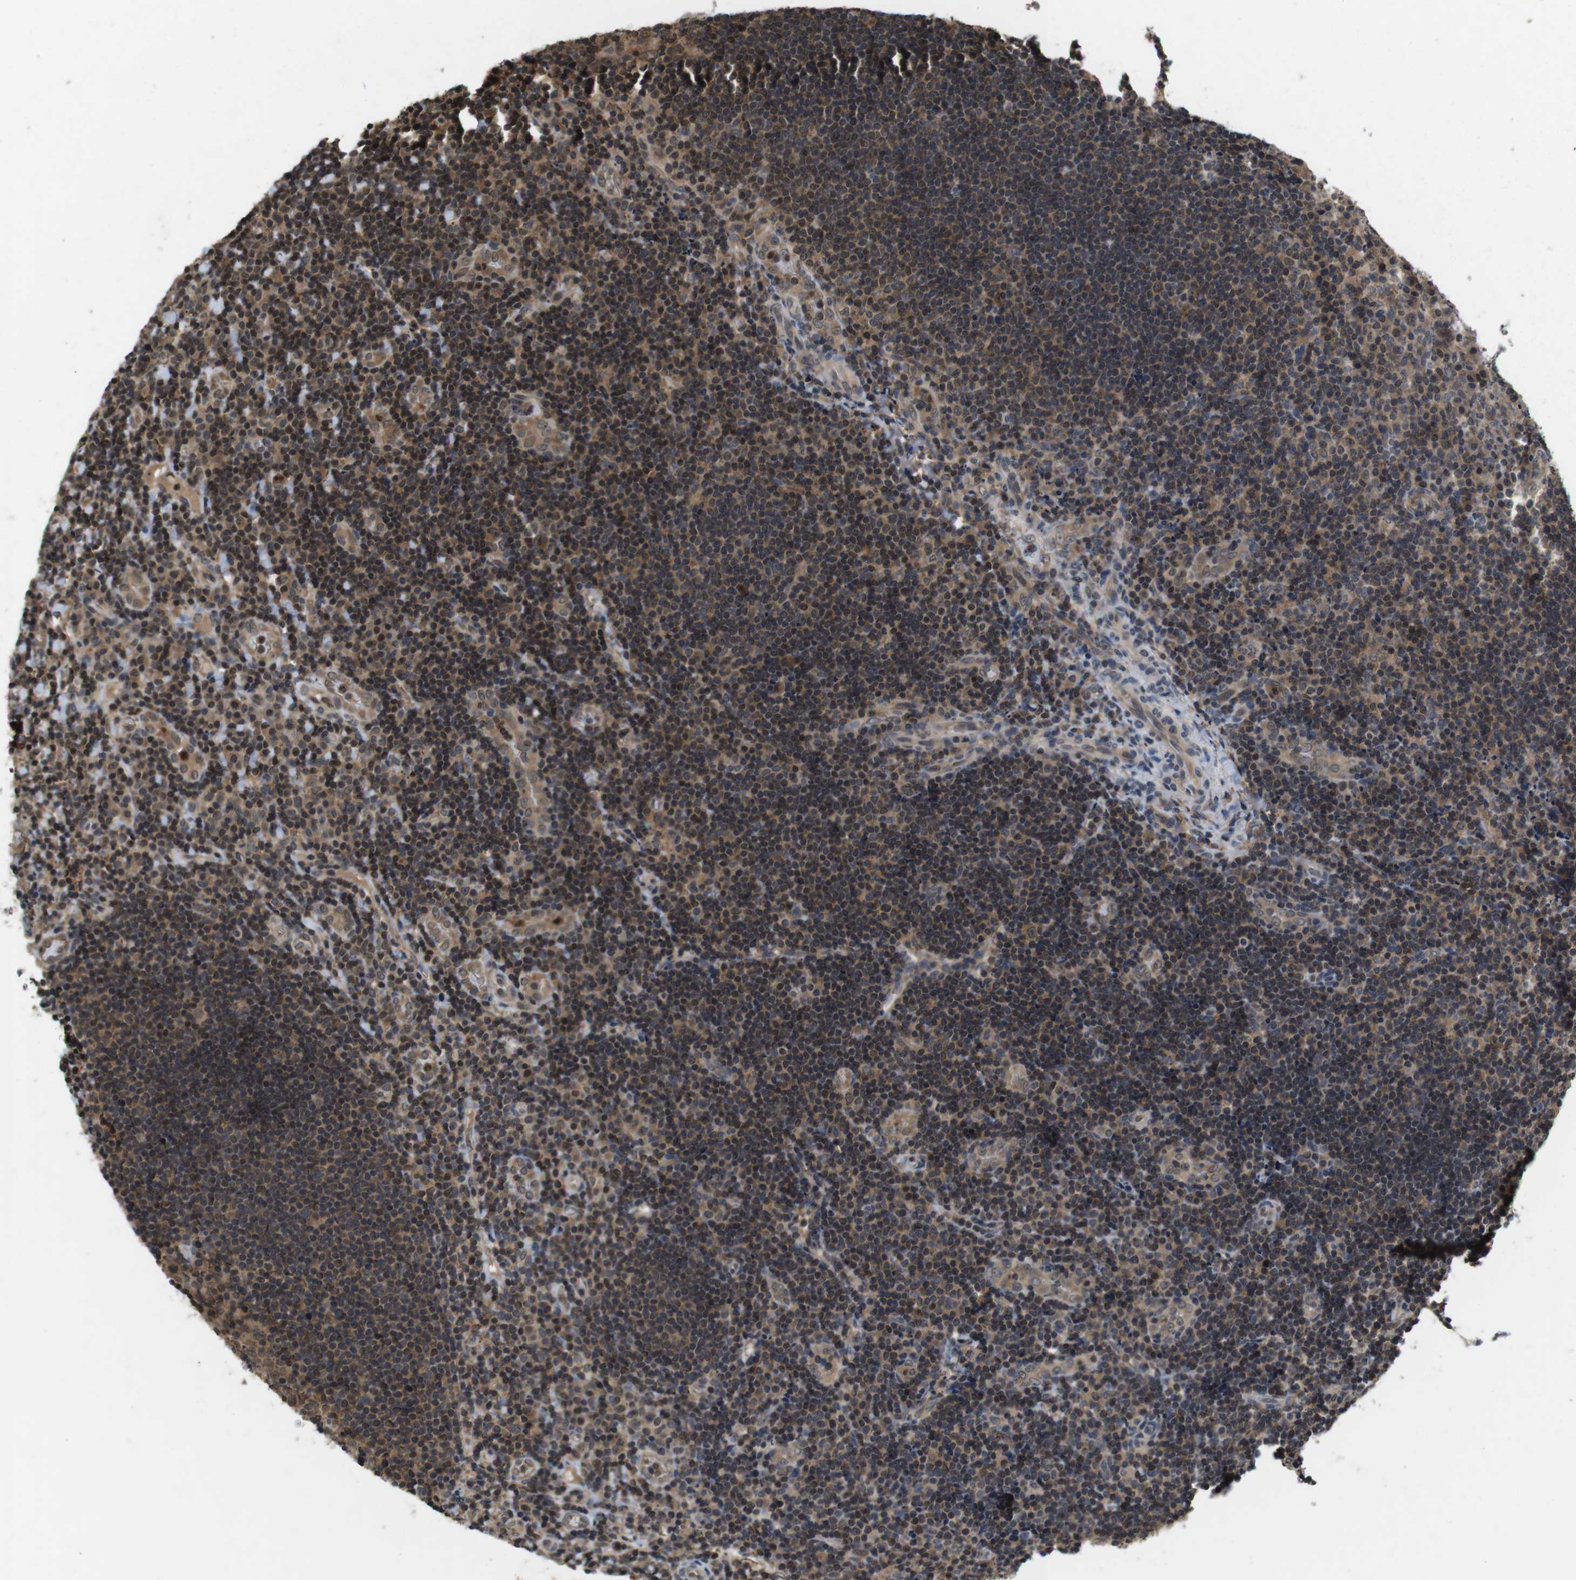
{"staining": {"intensity": "moderate", "quantity": "25%-75%", "location": "cytoplasmic/membranous"}, "tissue": "lymphoma", "cell_type": "Tumor cells", "image_type": "cancer", "snomed": [{"axis": "morphology", "description": "Malignant lymphoma, non-Hodgkin's type, High grade"}, {"axis": "topography", "description": "Tonsil"}], "caption": "Protein analysis of lymphoma tissue demonstrates moderate cytoplasmic/membranous expression in about 25%-75% of tumor cells.", "gene": "FADD", "patient": {"sex": "female", "age": 36}}